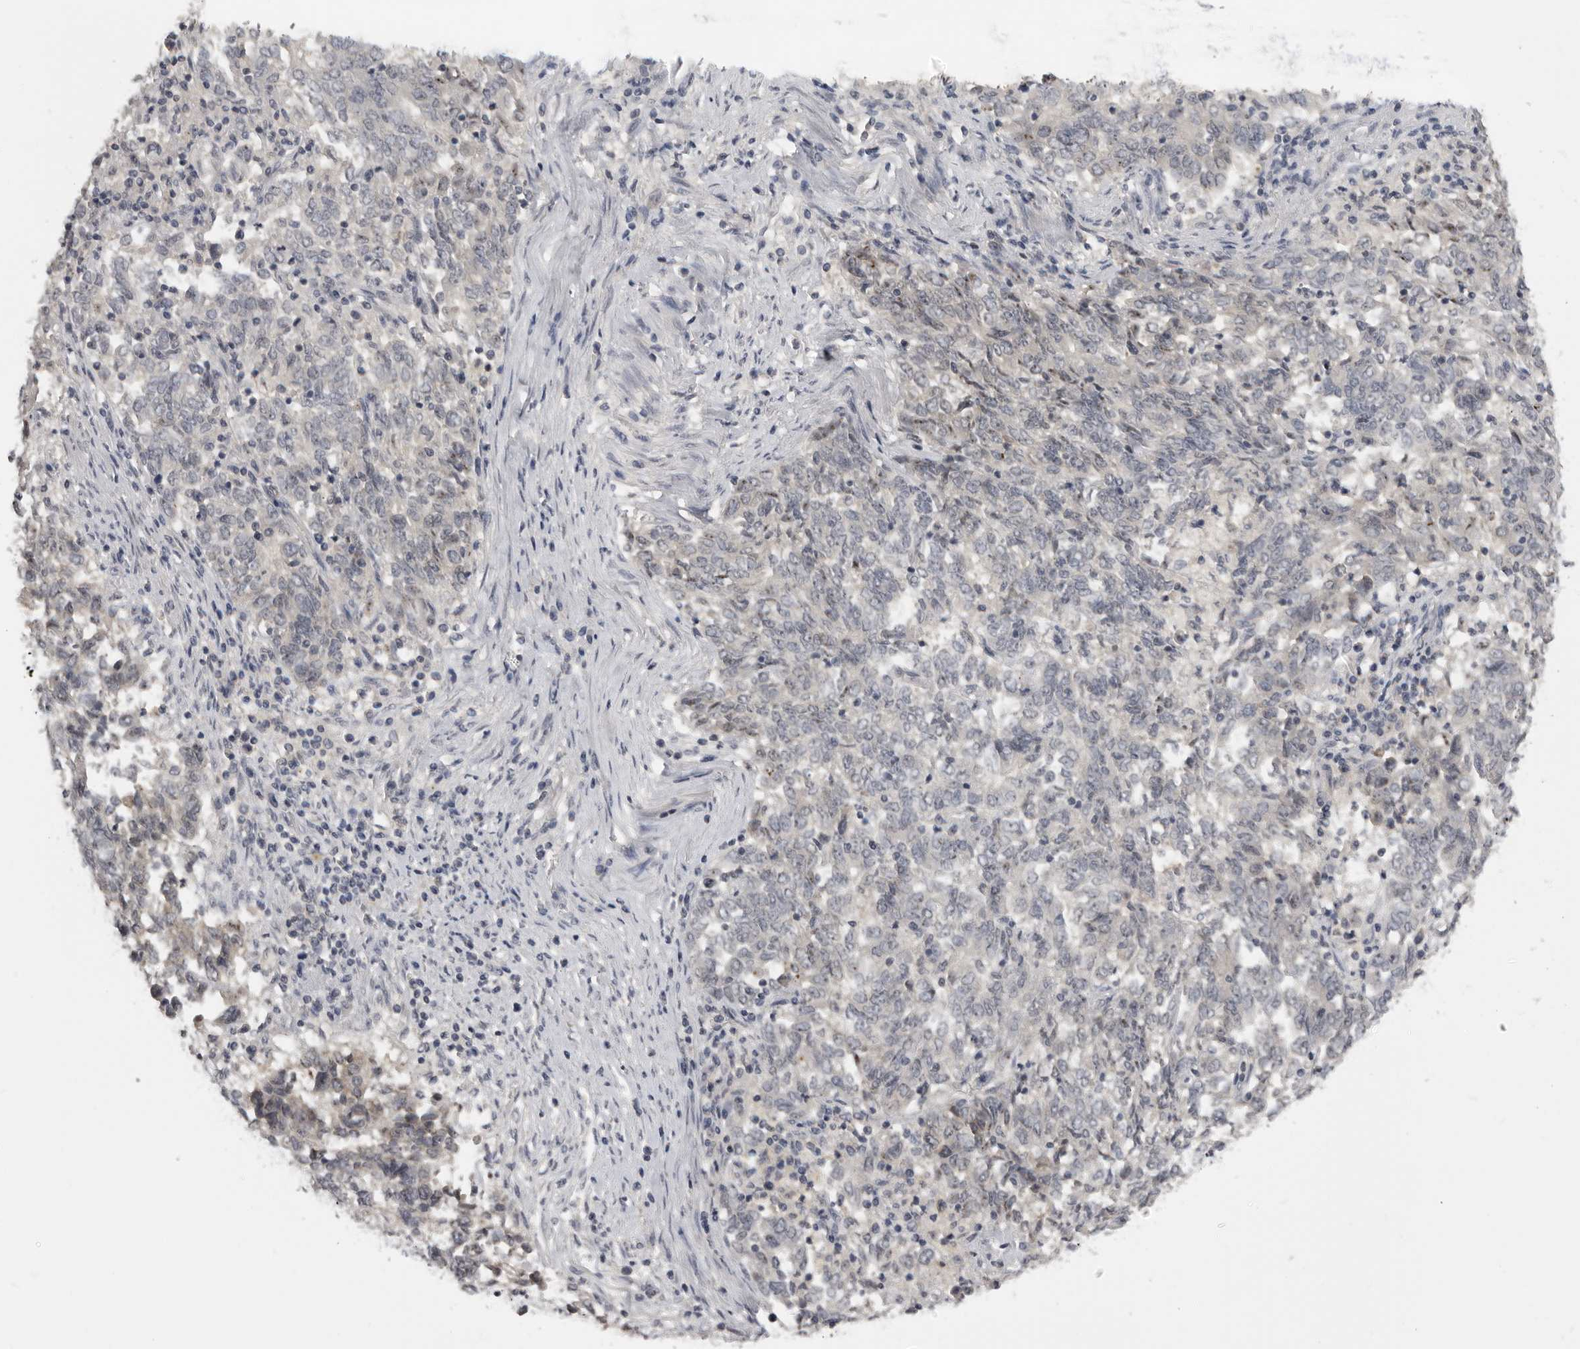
{"staining": {"intensity": "negative", "quantity": "none", "location": "none"}, "tissue": "endometrial cancer", "cell_type": "Tumor cells", "image_type": "cancer", "snomed": [{"axis": "morphology", "description": "Adenocarcinoma, NOS"}, {"axis": "topography", "description": "Endometrium"}], "caption": "The image reveals no significant staining in tumor cells of endometrial cancer.", "gene": "MRTO4", "patient": {"sex": "female", "age": 80}}